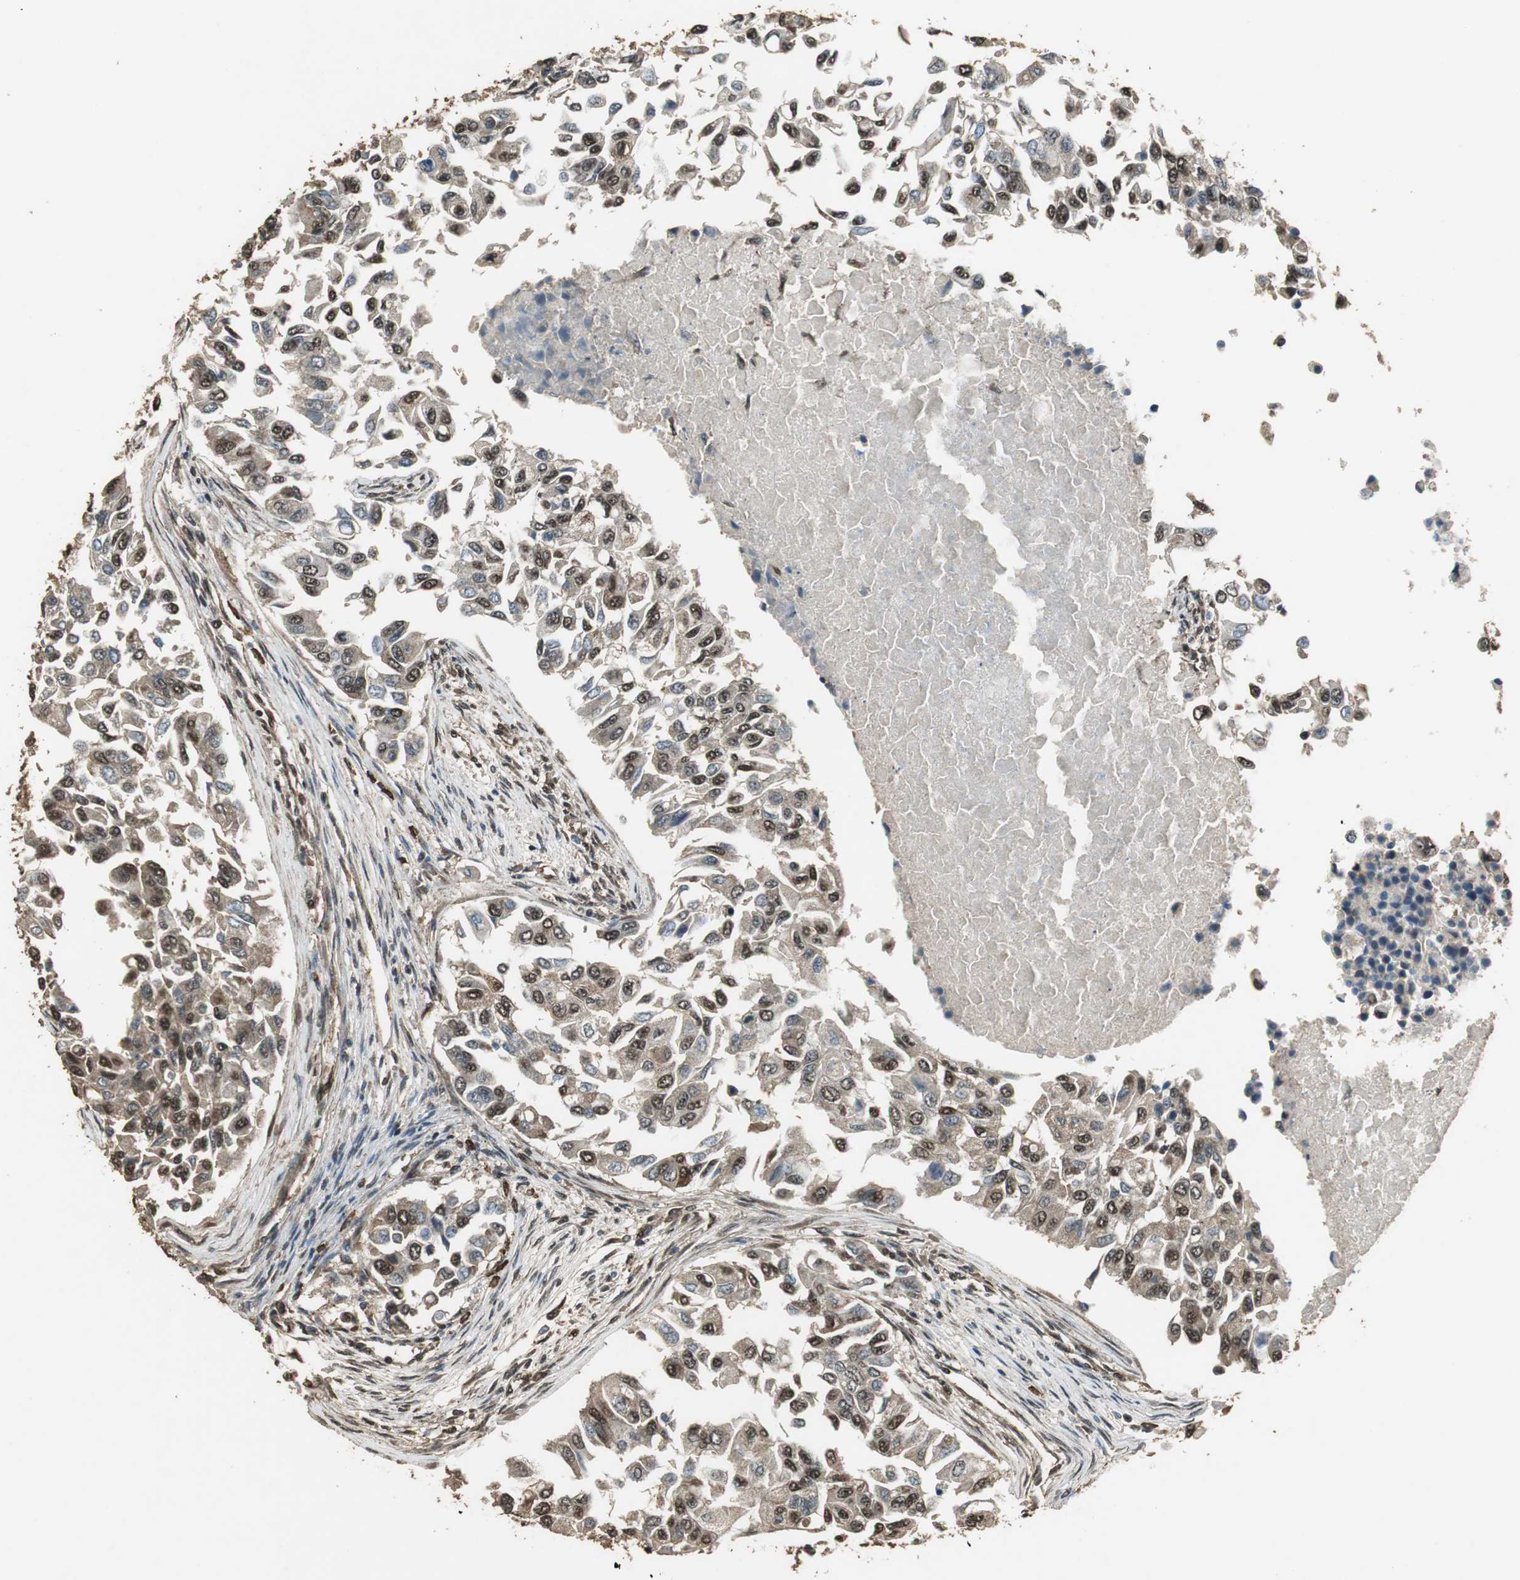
{"staining": {"intensity": "strong", "quantity": ">75%", "location": "cytoplasmic/membranous,nuclear"}, "tissue": "breast cancer", "cell_type": "Tumor cells", "image_type": "cancer", "snomed": [{"axis": "morphology", "description": "Normal tissue, NOS"}, {"axis": "morphology", "description": "Duct carcinoma"}, {"axis": "topography", "description": "Breast"}], "caption": "Breast cancer (infiltrating ductal carcinoma) stained with DAB (3,3'-diaminobenzidine) IHC shows high levels of strong cytoplasmic/membranous and nuclear expression in about >75% of tumor cells.", "gene": "PPP1R13B", "patient": {"sex": "female", "age": 49}}